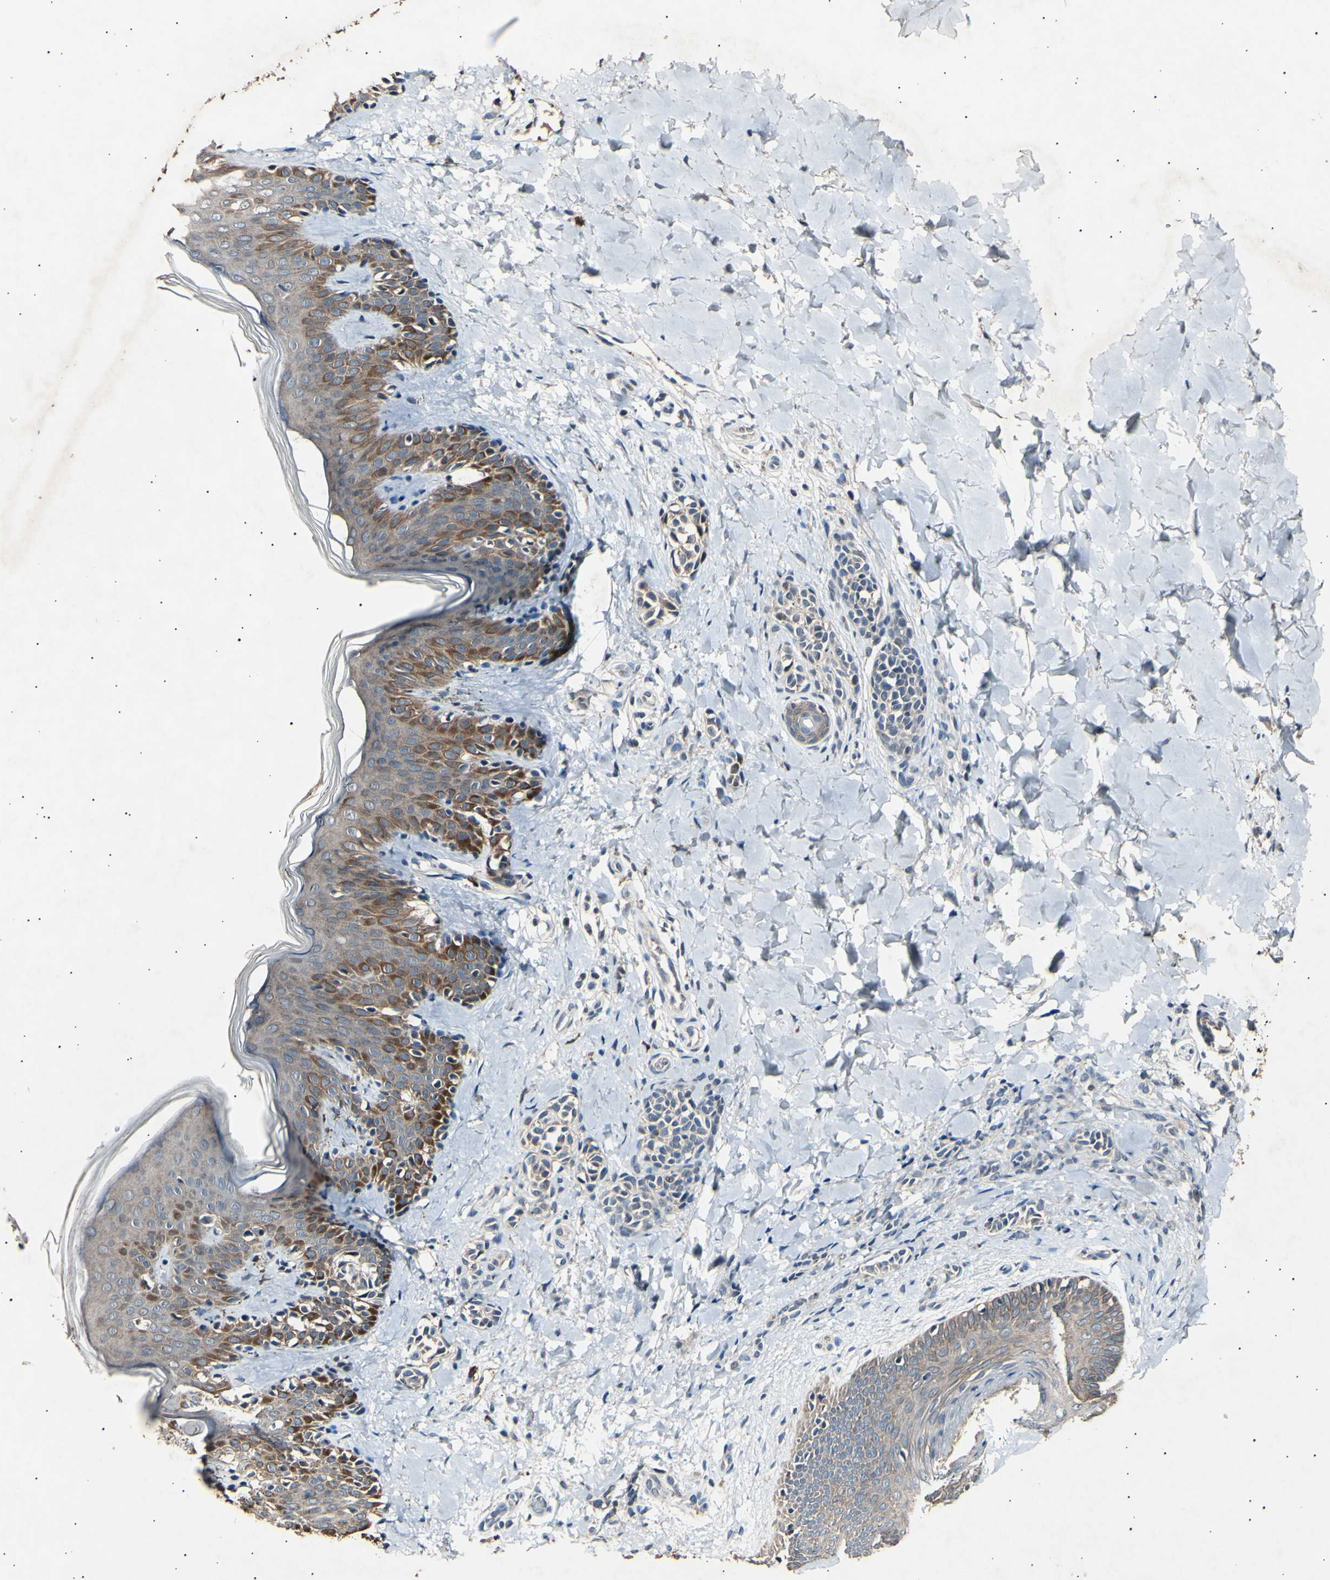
{"staining": {"intensity": "negative", "quantity": "none", "location": "none"}, "tissue": "skin", "cell_type": "Fibroblasts", "image_type": "normal", "snomed": [{"axis": "morphology", "description": "Normal tissue, NOS"}, {"axis": "topography", "description": "Skin"}], "caption": "A histopathology image of skin stained for a protein shows no brown staining in fibroblasts. The staining is performed using DAB (3,3'-diaminobenzidine) brown chromogen with nuclei counter-stained in using hematoxylin.", "gene": "ADCY3", "patient": {"sex": "male", "age": 16}}